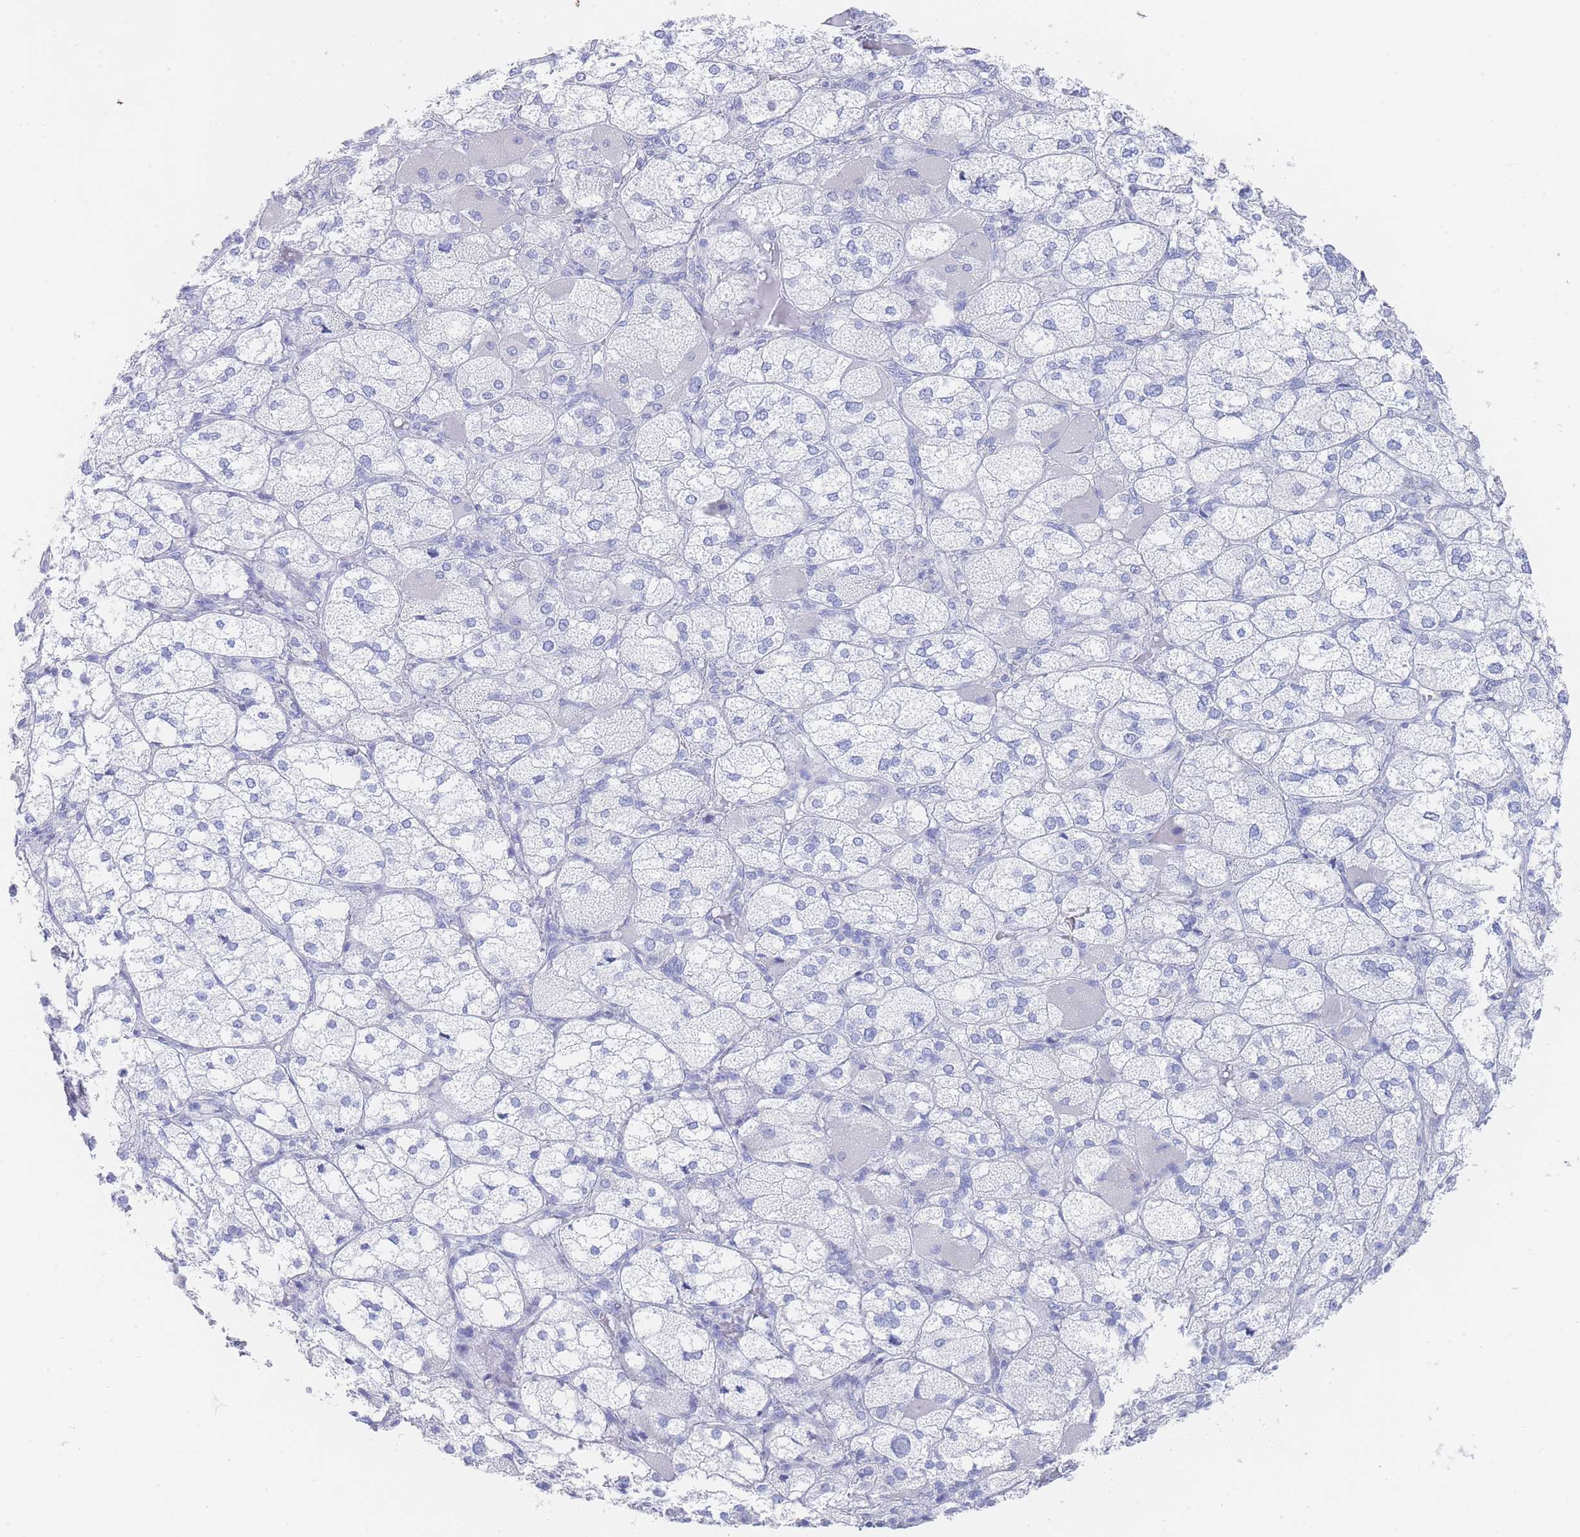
{"staining": {"intensity": "negative", "quantity": "none", "location": "none"}, "tissue": "adrenal gland", "cell_type": "Glandular cells", "image_type": "normal", "snomed": [{"axis": "morphology", "description": "Normal tissue, NOS"}, {"axis": "topography", "description": "Adrenal gland"}], "caption": "Immunohistochemistry (IHC) image of unremarkable adrenal gland: human adrenal gland stained with DAB (3,3'-diaminobenzidine) reveals no significant protein staining in glandular cells.", "gene": "LRRC37A2", "patient": {"sex": "female", "age": 61}}